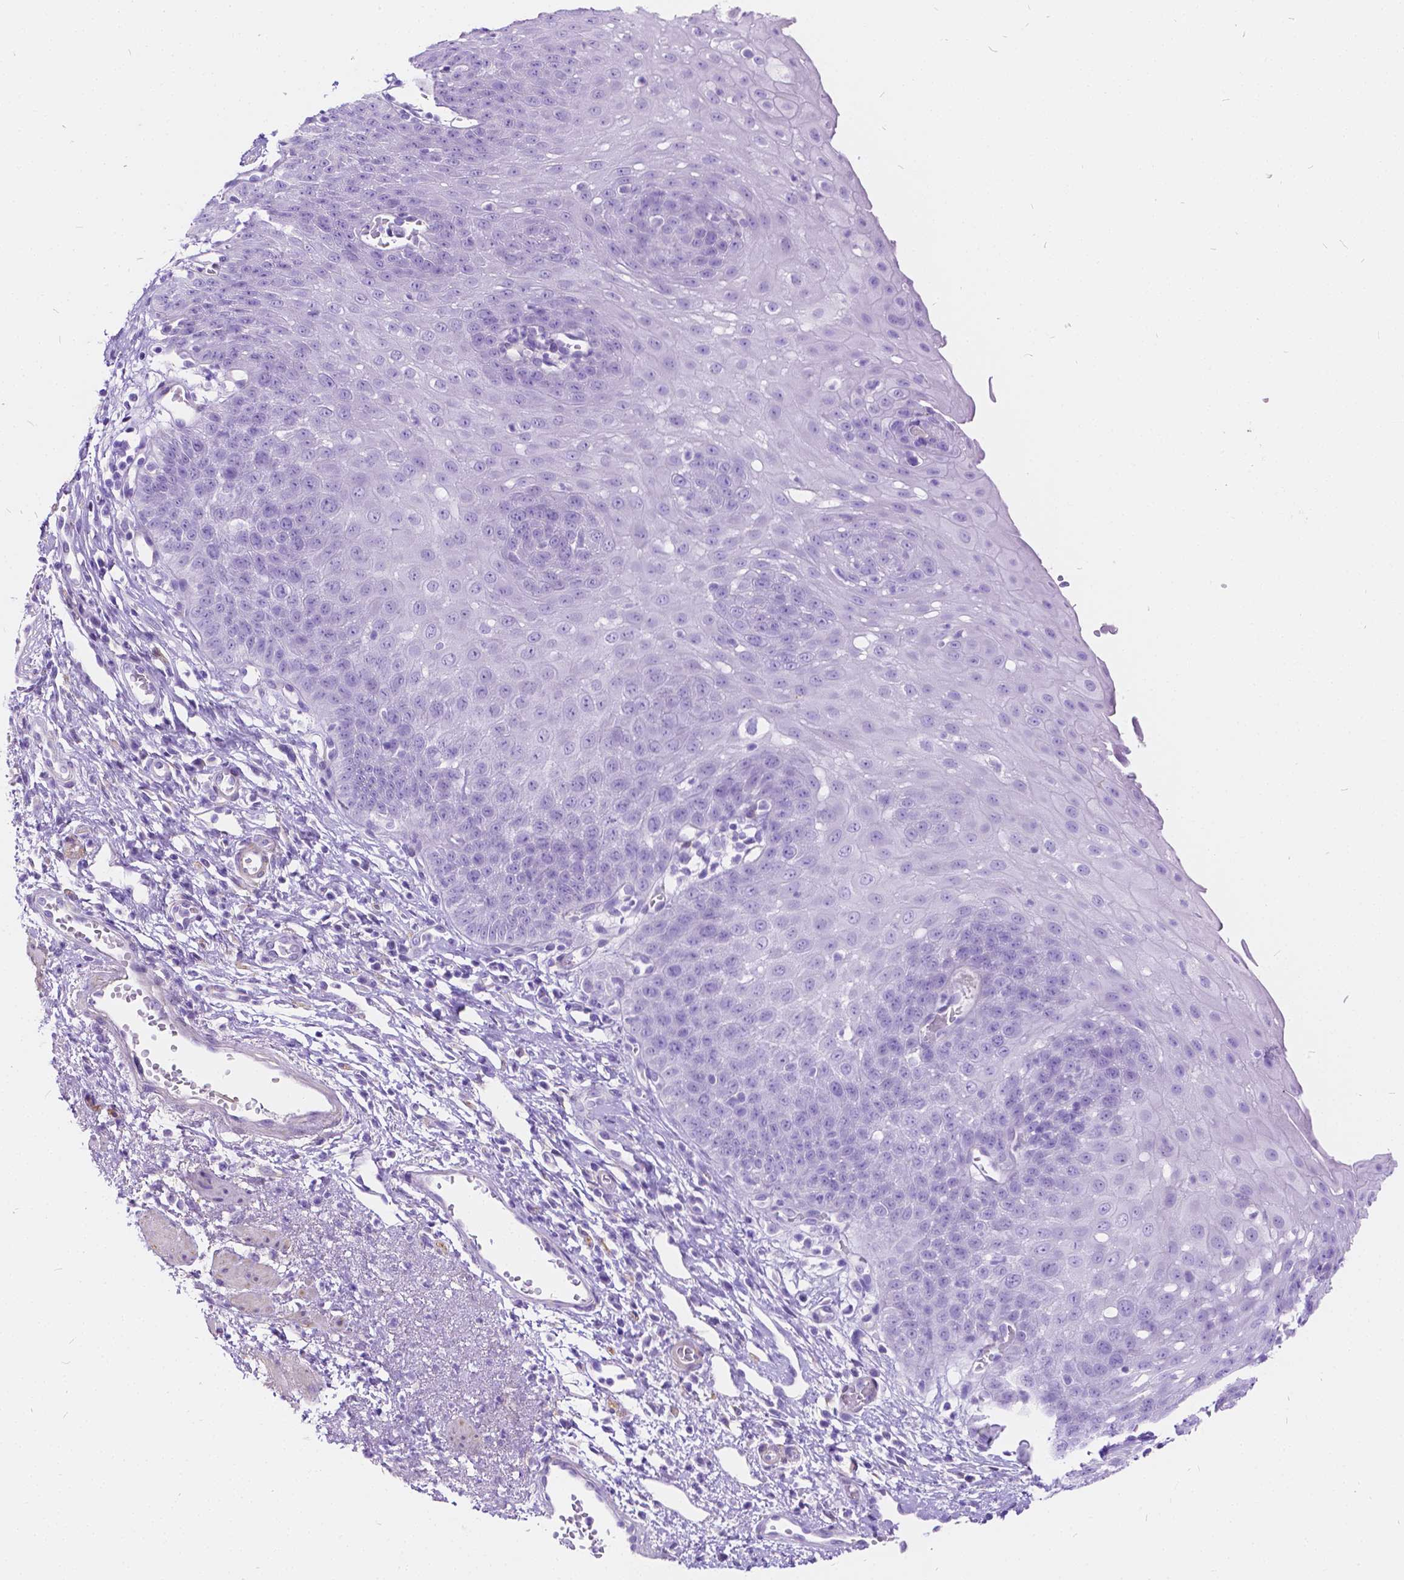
{"staining": {"intensity": "negative", "quantity": "none", "location": "none"}, "tissue": "esophagus", "cell_type": "Squamous epithelial cells", "image_type": "normal", "snomed": [{"axis": "morphology", "description": "Normal tissue, NOS"}, {"axis": "topography", "description": "Esophagus"}], "caption": "This micrograph is of benign esophagus stained with immunohistochemistry (IHC) to label a protein in brown with the nuclei are counter-stained blue. There is no staining in squamous epithelial cells. The staining is performed using DAB brown chromogen with nuclei counter-stained in using hematoxylin.", "gene": "CHRM1", "patient": {"sex": "male", "age": 71}}